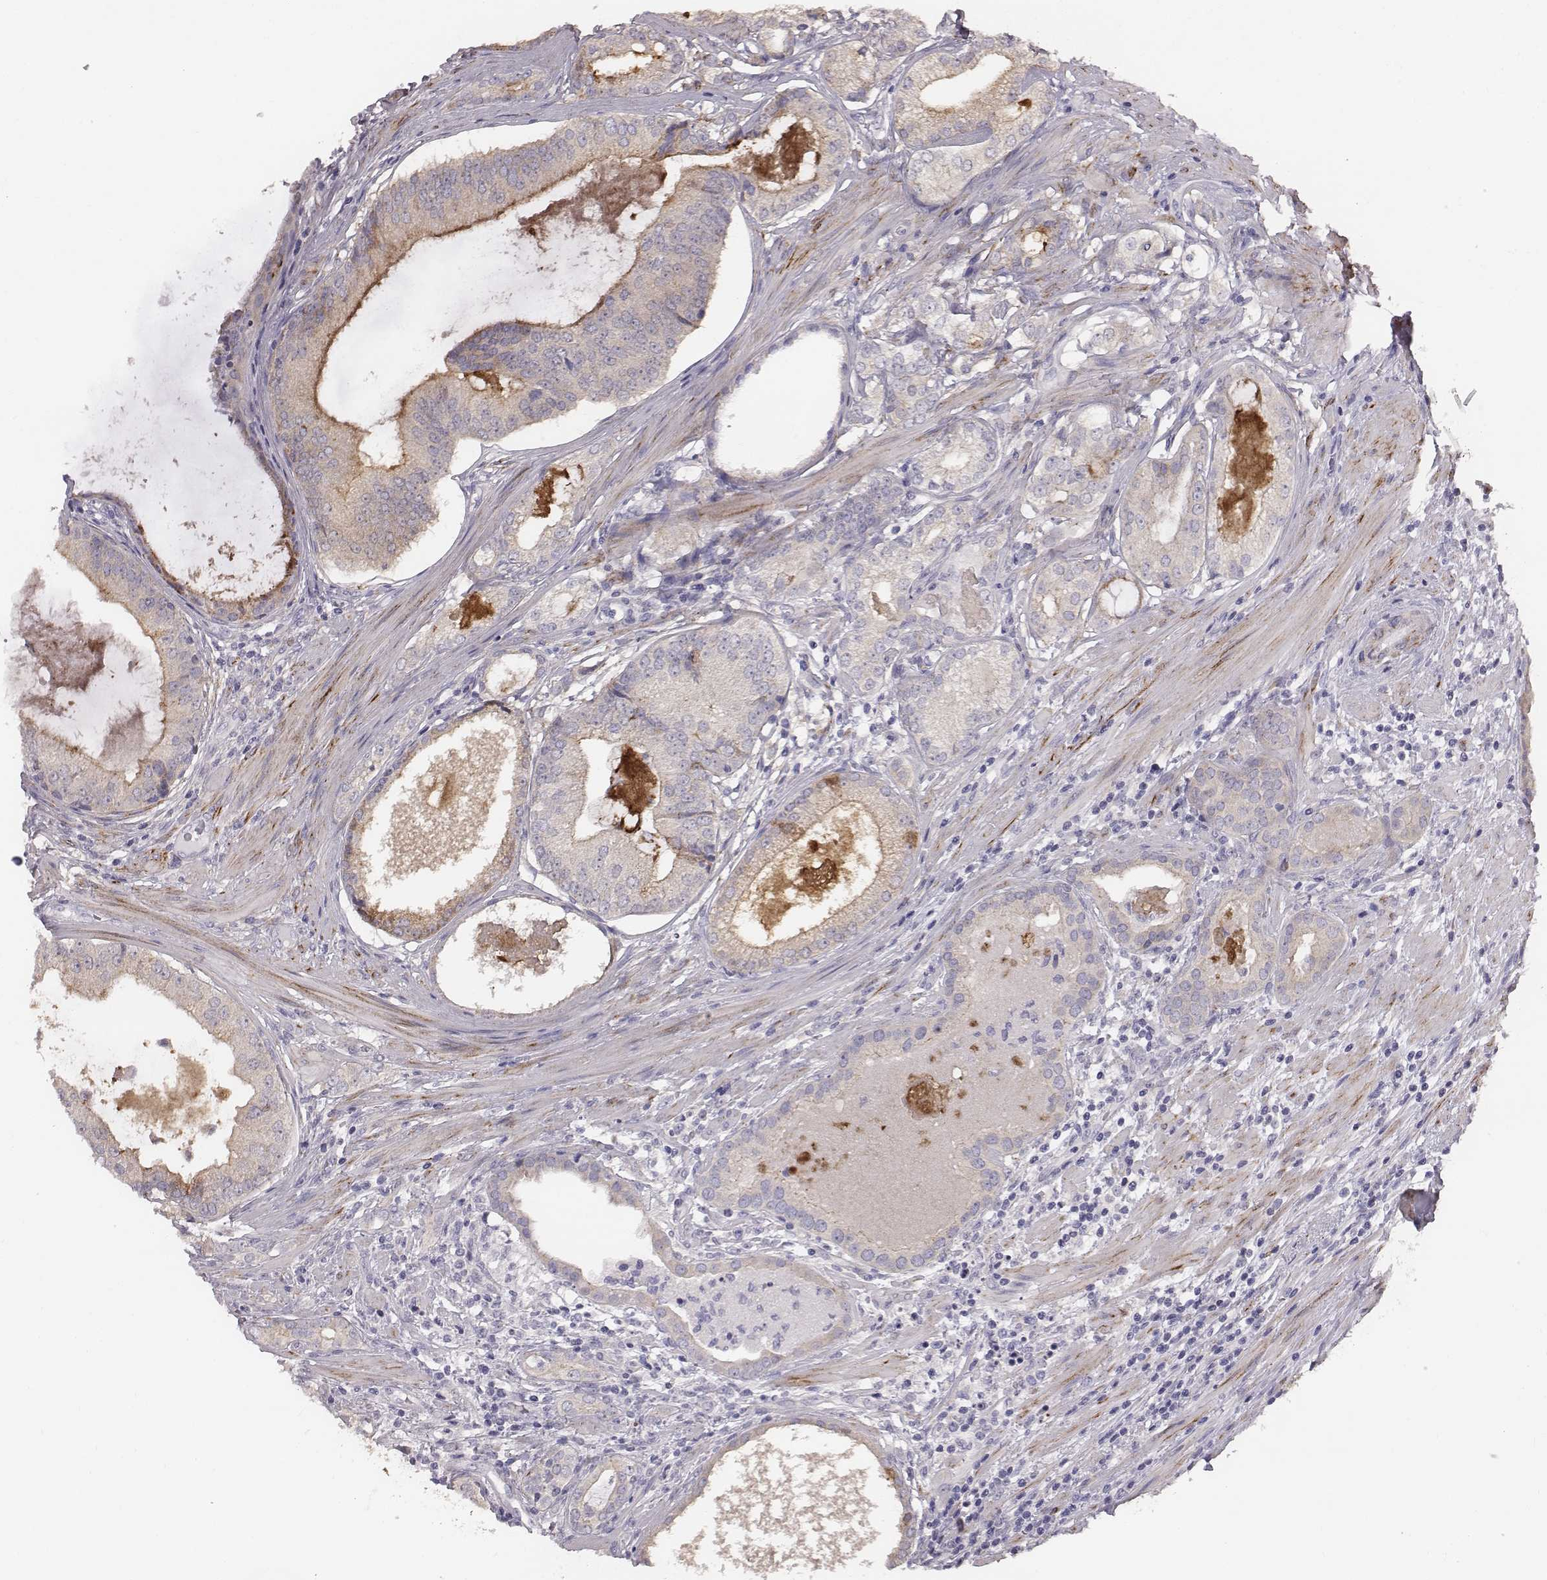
{"staining": {"intensity": "negative", "quantity": "none", "location": "none"}, "tissue": "prostate cancer", "cell_type": "Tumor cells", "image_type": "cancer", "snomed": [{"axis": "morphology", "description": "Adenocarcinoma, High grade"}, {"axis": "topography", "description": "Prostate and seminal vesicle, NOS"}], "caption": "IHC micrograph of prostate high-grade adenocarcinoma stained for a protein (brown), which displays no expression in tumor cells.", "gene": "PRKCZ", "patient": {"sex": "male", "age": 62}}